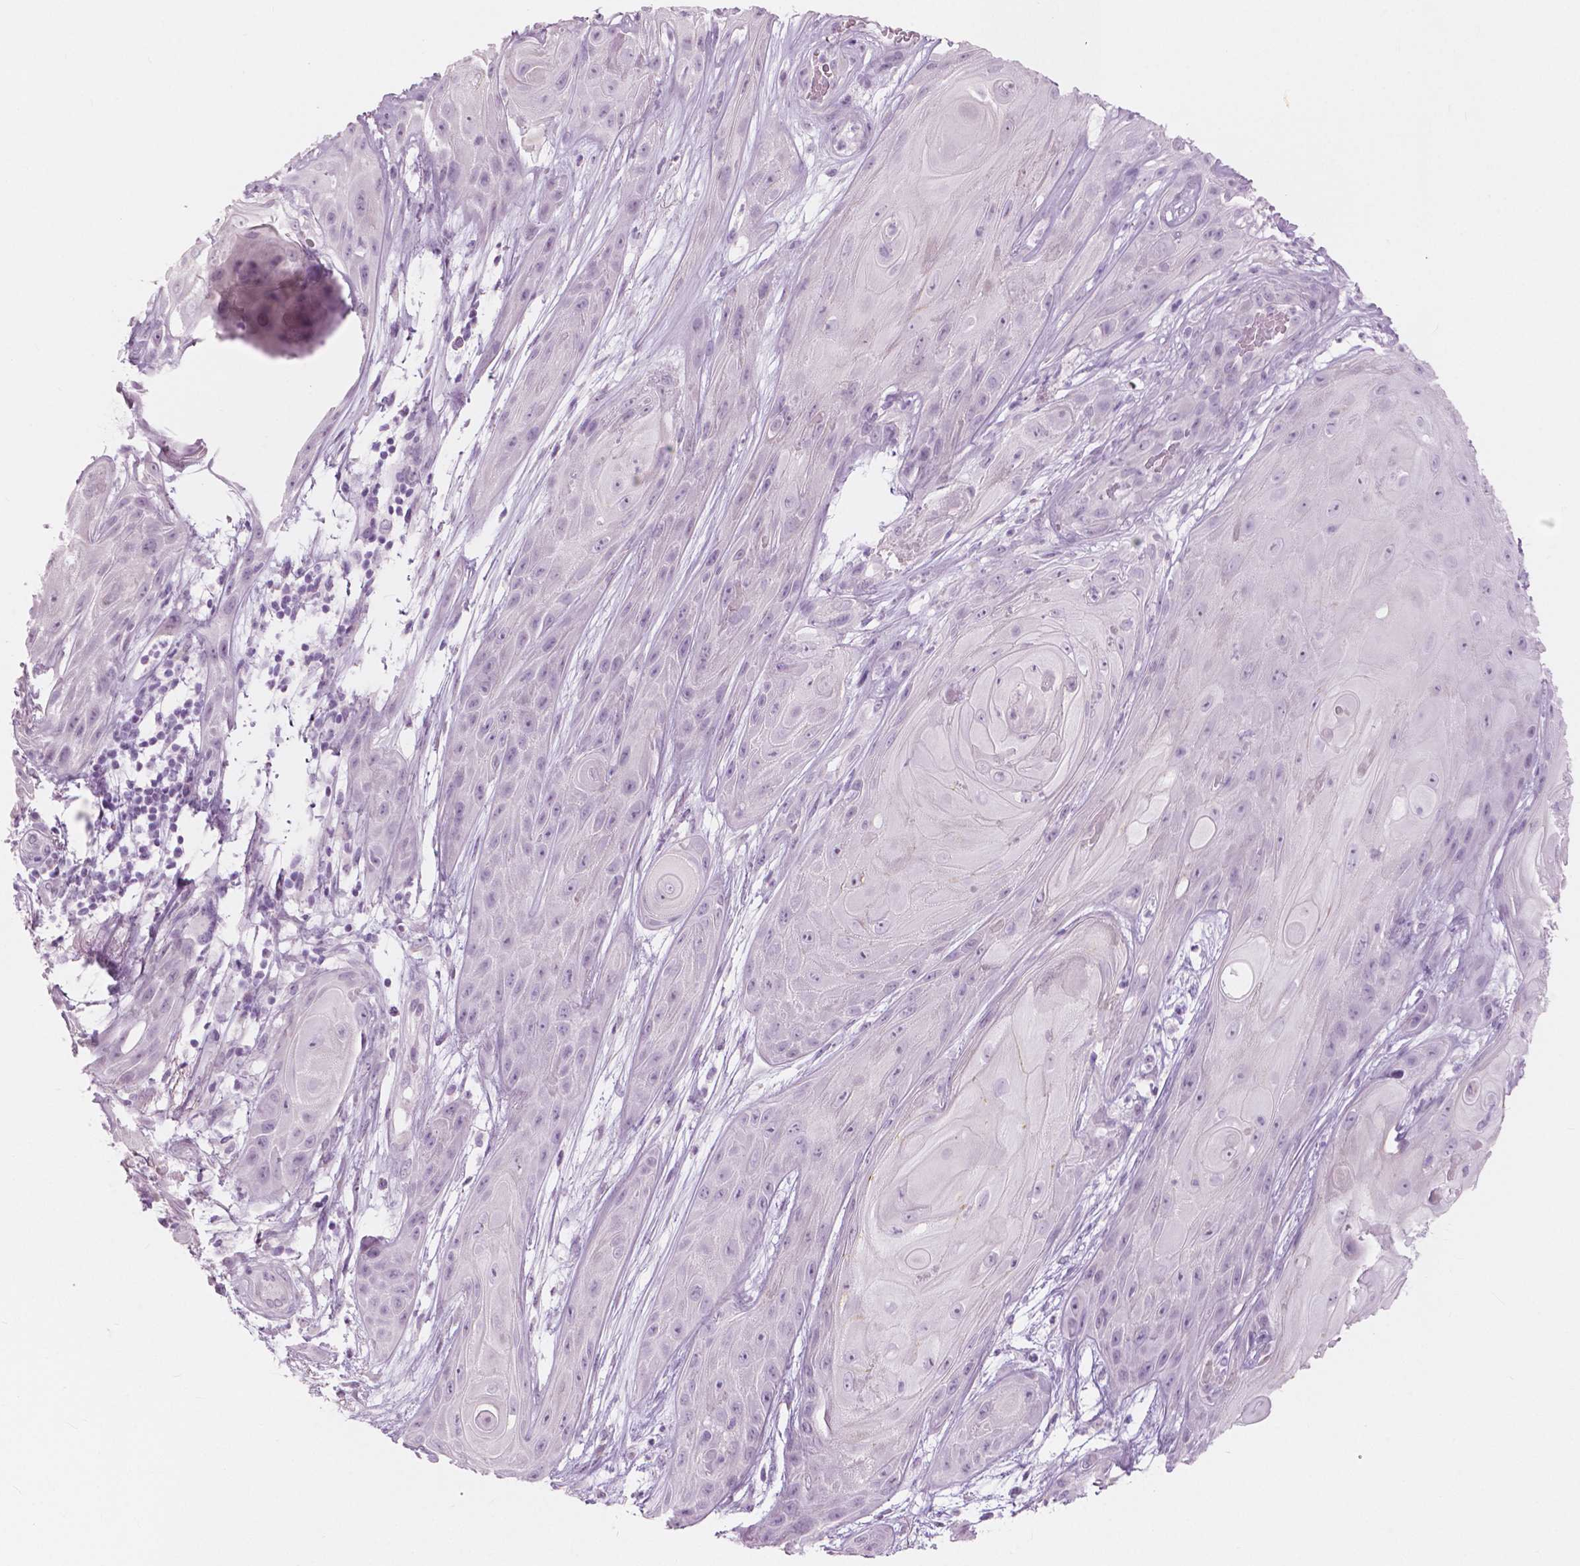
{"staining": {"intensity": "negative", "quantity": "none", "location": "none"}, "tissue": "skin cancer", "cell_type": "Tumor cells", "image_type": "cancer", "snomed": [{"axis": "morphology", "description": "Squamous cell carcinoma, NOS"}, {"axis": "topography", "description": "Skin"}], "caption": "Image shows no protein positivity in tumor cells of skin cancer tissue. The staining was performed using DAB (3,3'-diaminobenzidine) to visualize the protein expression in brown, while the nuclei were stained in blue with hematoxylin (Magnification: 20x).", "gene": "A4GNT", "patient": {"sex": "male", "age": 62}}